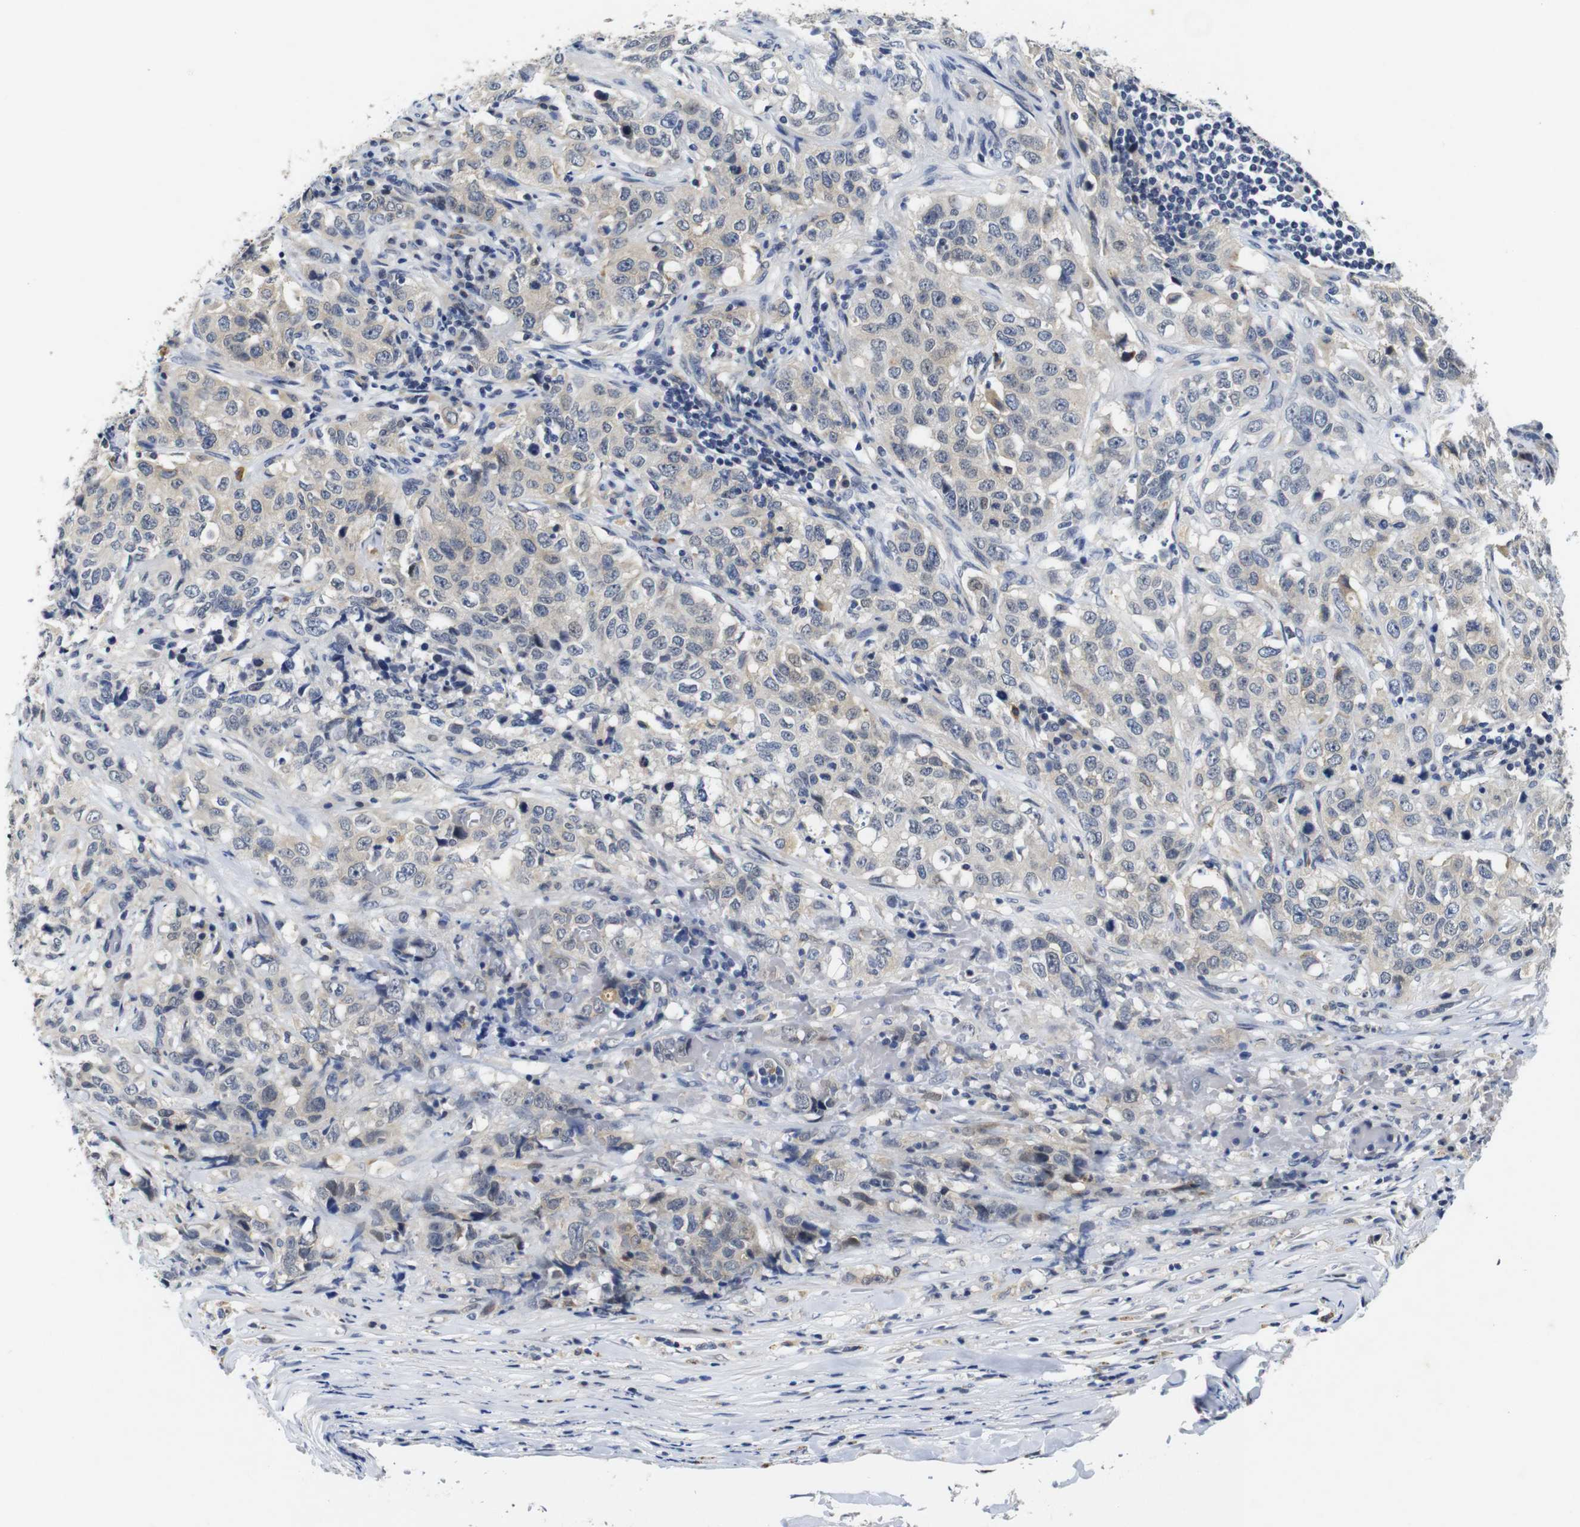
{"staining": {"intensity": "weak", "quantity": "<25%", "location": "cytoplasmic/membranous"}, "tissue": "stomach cancer", "cell_type": "Tumor cells", "image_type": "cancer", "snomed": [{"axis": "morphology", "description": "Adenocarcinoma, NOS"}, {"axis": "topography", "description": "Stomach"}], "caption": "IHC histopathology image of neoplastic tissue: human adenocarcinoma (stomach) stained with DAB (3,3'-diaminobenzidine) exhibits no significant protein staining in tumor cells.", "gene": "FURIN", "patient": {"sex": "male", "age": 48}}